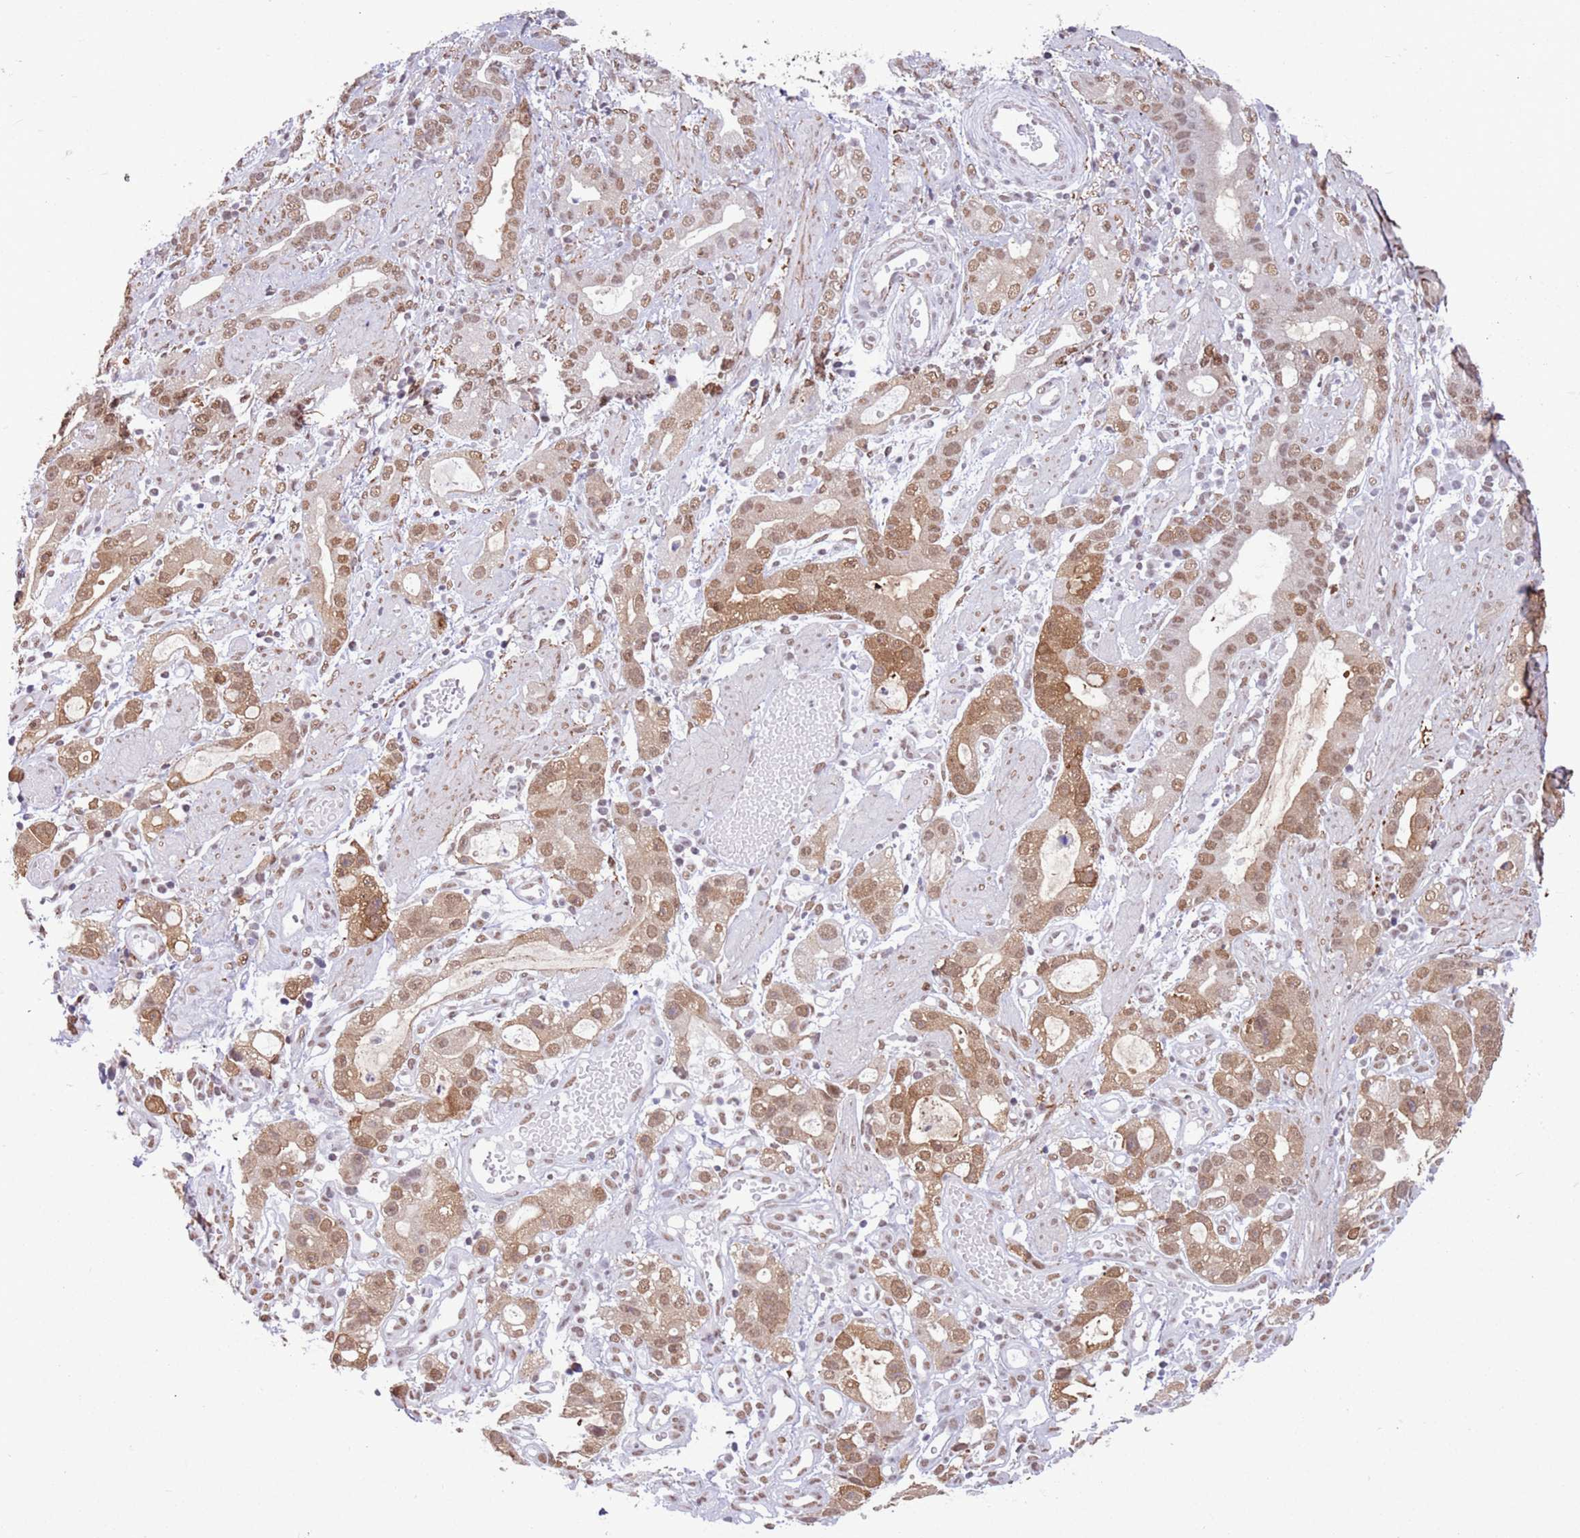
{"staining": {"intensity": "moderate", "quantity": ">75%", "location": "cytoplasmic/membranous,nuclear"}, "tissue": "stomach cancer", "cell_type": "Tumor cells", "image_type": "cancer", "snomed": [{"axis": "morphology", "description": "Adenocarcinoma, NOS"}, {"axis": "topography", "description": "Stomach"}], "caption": "Brown immunohistochemical staining in human stomach cancer (adenocarcinoma) exhibits moderate cytoplasmic/membranous and nuclear positivity in about >75% of tumor cells.", "gene": "TRIM32", "patient": {"sex": "male", "age": 55}}